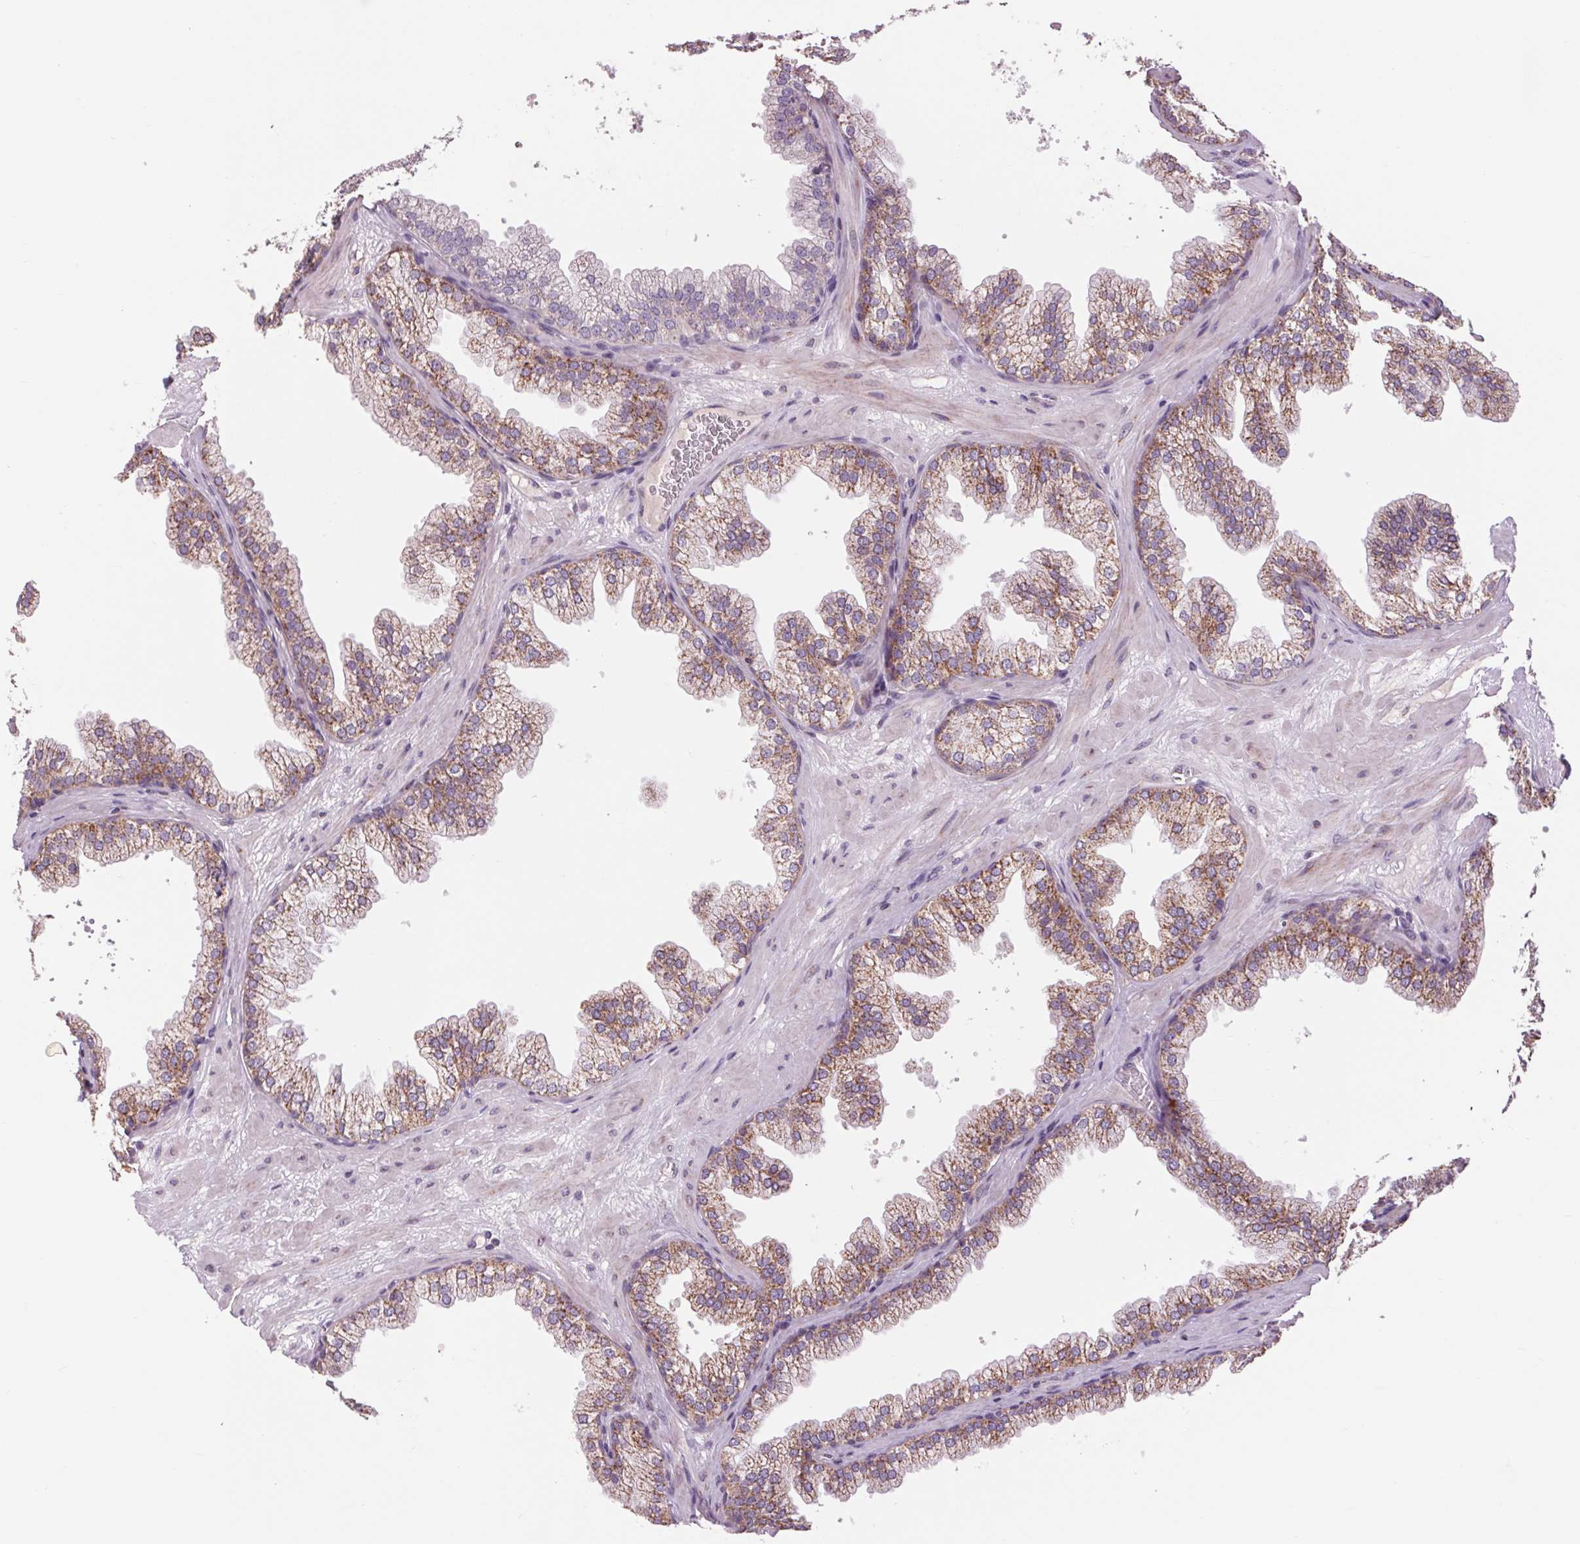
{"staining": {"intensity": "moderate", "quantity": ">75%", "location": "cytoplasmic/membranous"}, "tissue": "prostate", "cell_type": "Glandular cells", "image_type": "normal", "snomed": [{"axis": "morphology", "description": "Normal tissue, NOS"}, {"axis": "topography", "description": "Prostate"}], "caption": "Benign prostate demonstrates moderate cytoplasmic/membranous expression in approximately >75% of glandular cells, visualized by immunohistochemistry.", "gene": "COX6A1", "patient": {"sex": "male", "age": 37}}